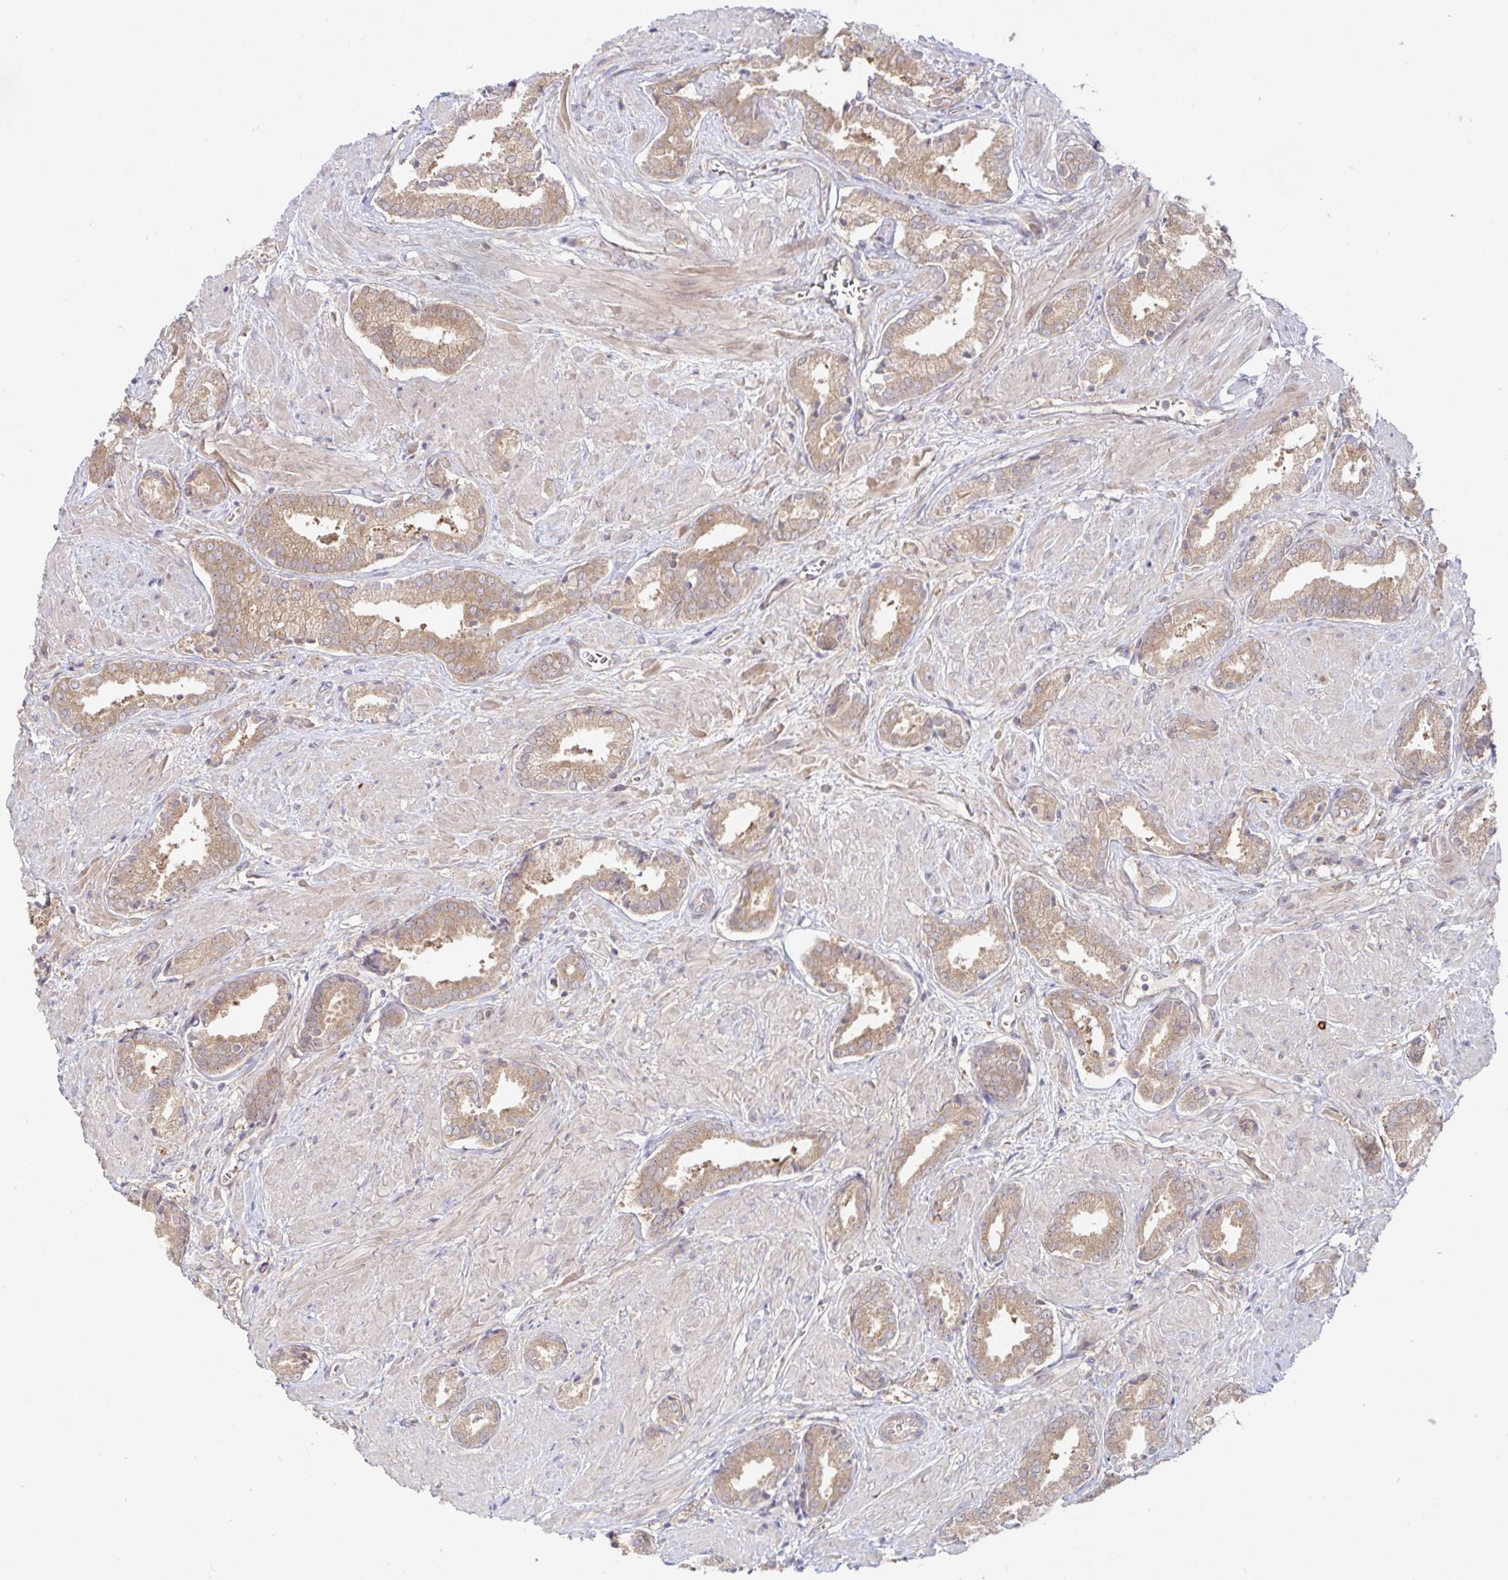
{"staining": {"intensity": "moderate", "quantity": ">75%", "location": "cytoplasmic/membranous"}, "tissue": "prostate cancer", "cell_type": "Tumor cells", "image_type": "cancer", "snomed": [{"axis": "morphology", "description": "Adenocarcinoma, High grade"}, {"axis": "topography", "description": "Prostate"}], "caption": "Immunohistochemistry of human prostate high-grade adenocarcinoma shows medium levels of moderate cytoplasmic/membranous expression in about >75% of tumor cells.", "gene": "AACS", "patient": {"sex": "male", "age": 56}}